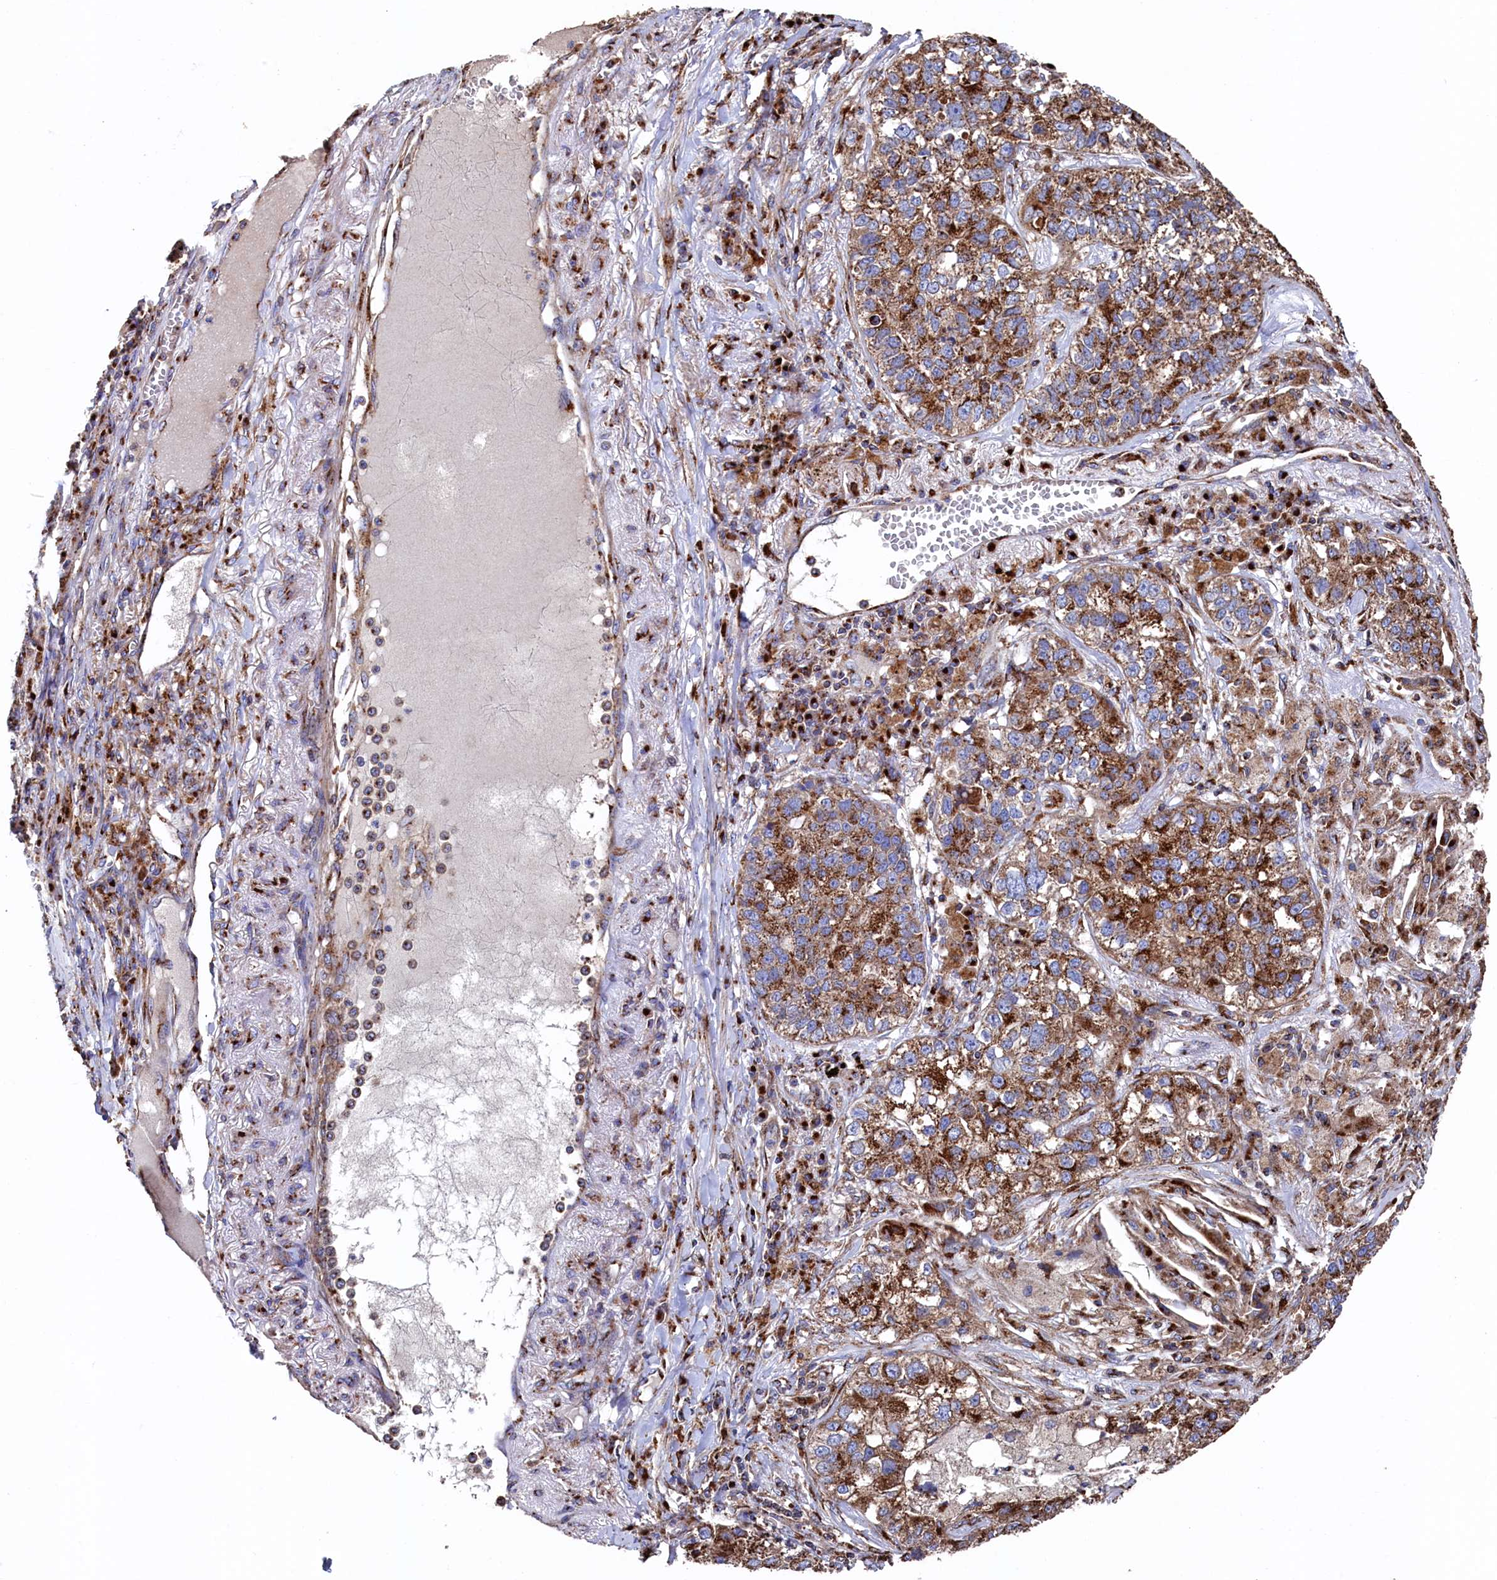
{"staining": {"intensity": "strong", "quantity": ">75%", "location": "cytoplasmic/membranous"}, "tissue": "lung cancer", "cell_type": "Tumor cells", "image_type": "cancer", "snomed": [{"axis": "morphology", "description": "Adenocarcinoma, NOS"}, {"axis": "topography", "description": "Lung"}], "caption": "This photomicrograph demonstrates immunohistochemistry staining of human lung cancer, with high strong cytoplasmic/membranous staining in about >75% of tumor cells.", "gene": "PRRC1", "patient": {"sex": "male", "age": 49}}